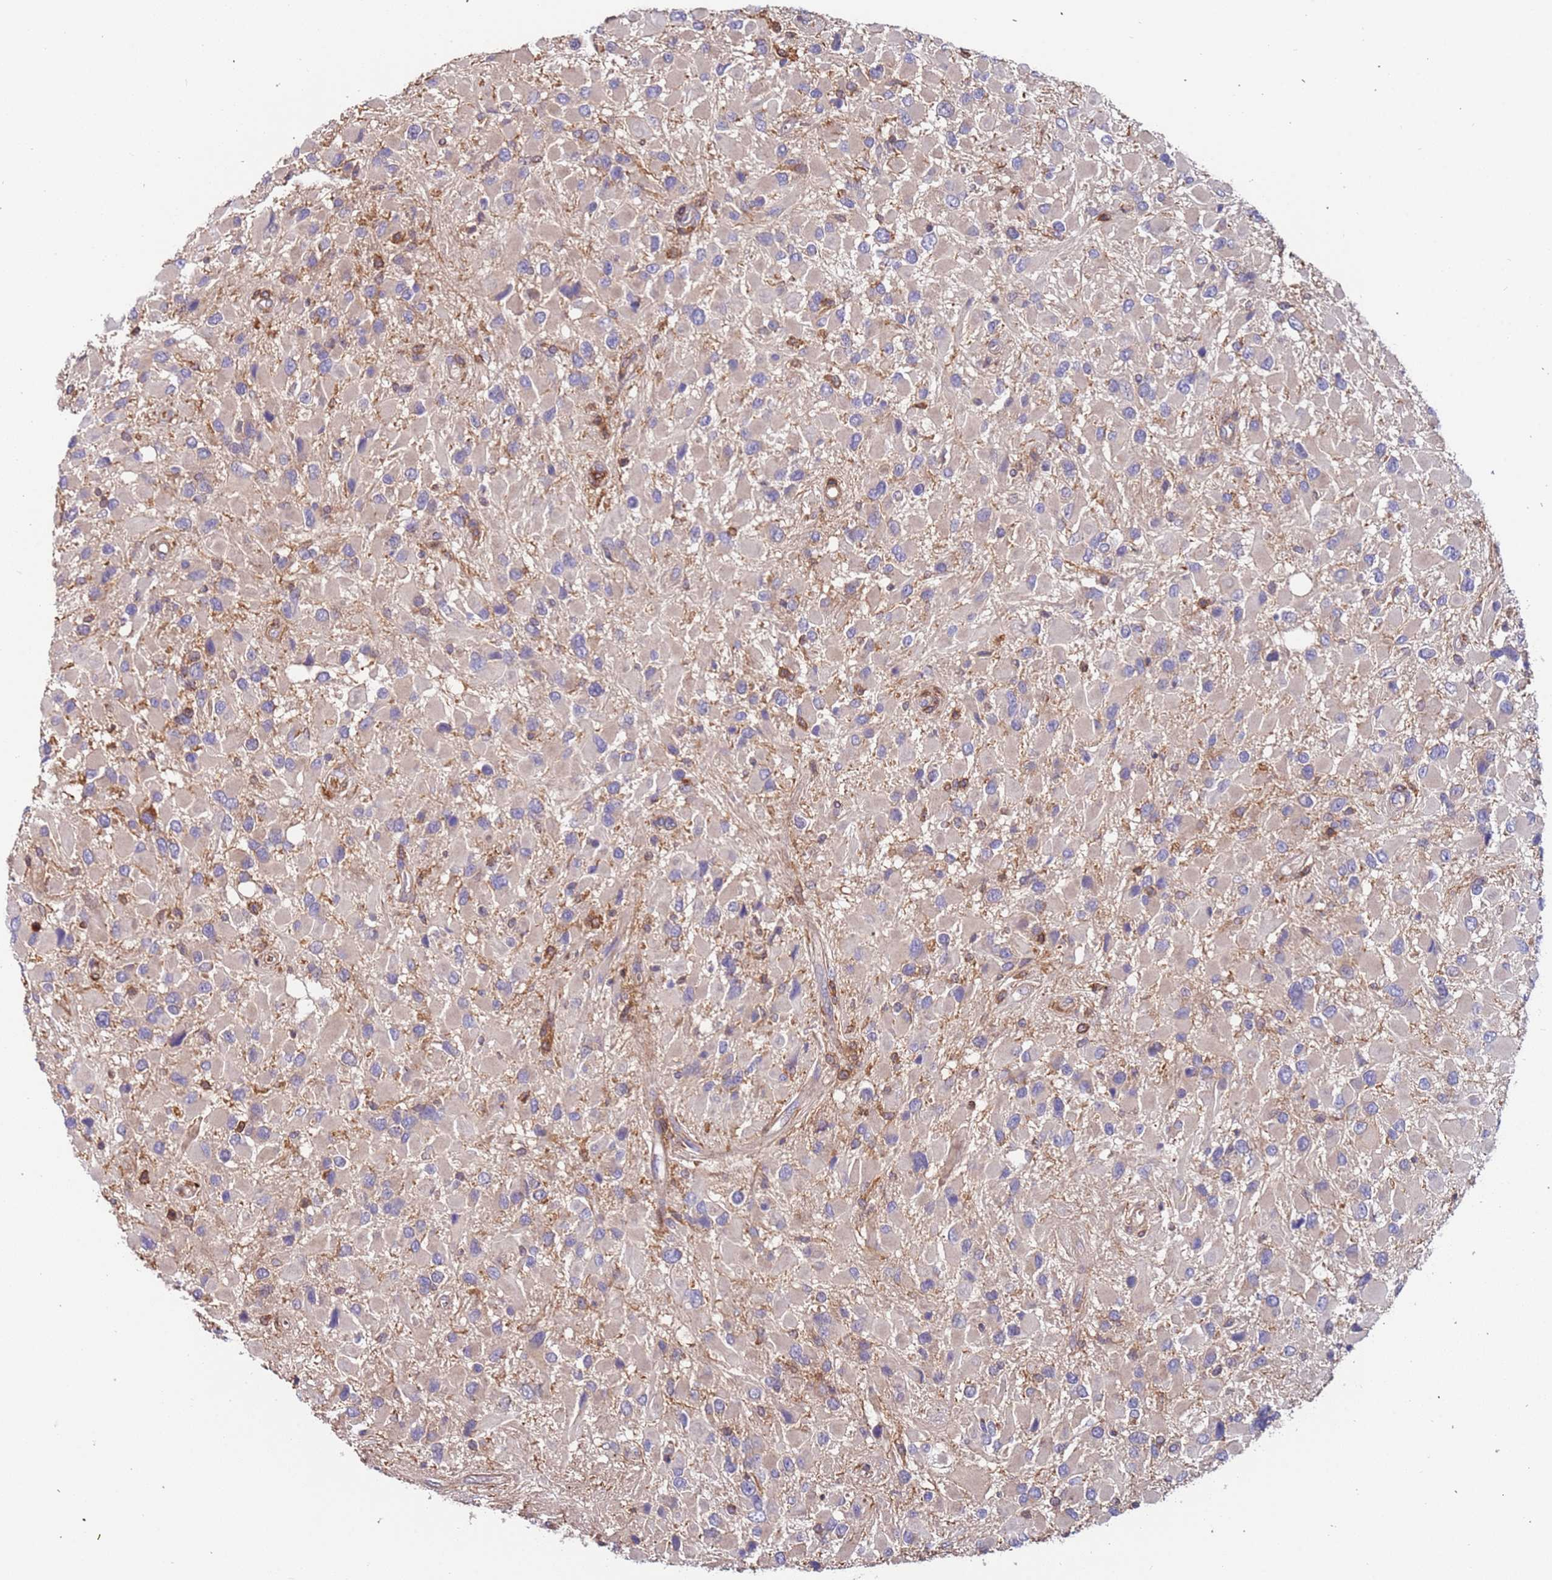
{"staining": {"intensity": "negative", "quantity": "none", "location": "none"}, "tissue": "glioma", "cell_type": "Tumor cells", "image_type": "cancer", "snomed": [{"axis": "morphology", "description": "Glioma, malignant, High grade"}, {"axis": "topography", "description": "Brain"}], "caption": "High power microscopy micrograph of an immunohistochemistry (IHC) histopathology image of high-grade glioma (malignant), revealing no significant expression in tumor cells.", "gene": "SYT4", "patient": {"sex": "male", "age": 53}}